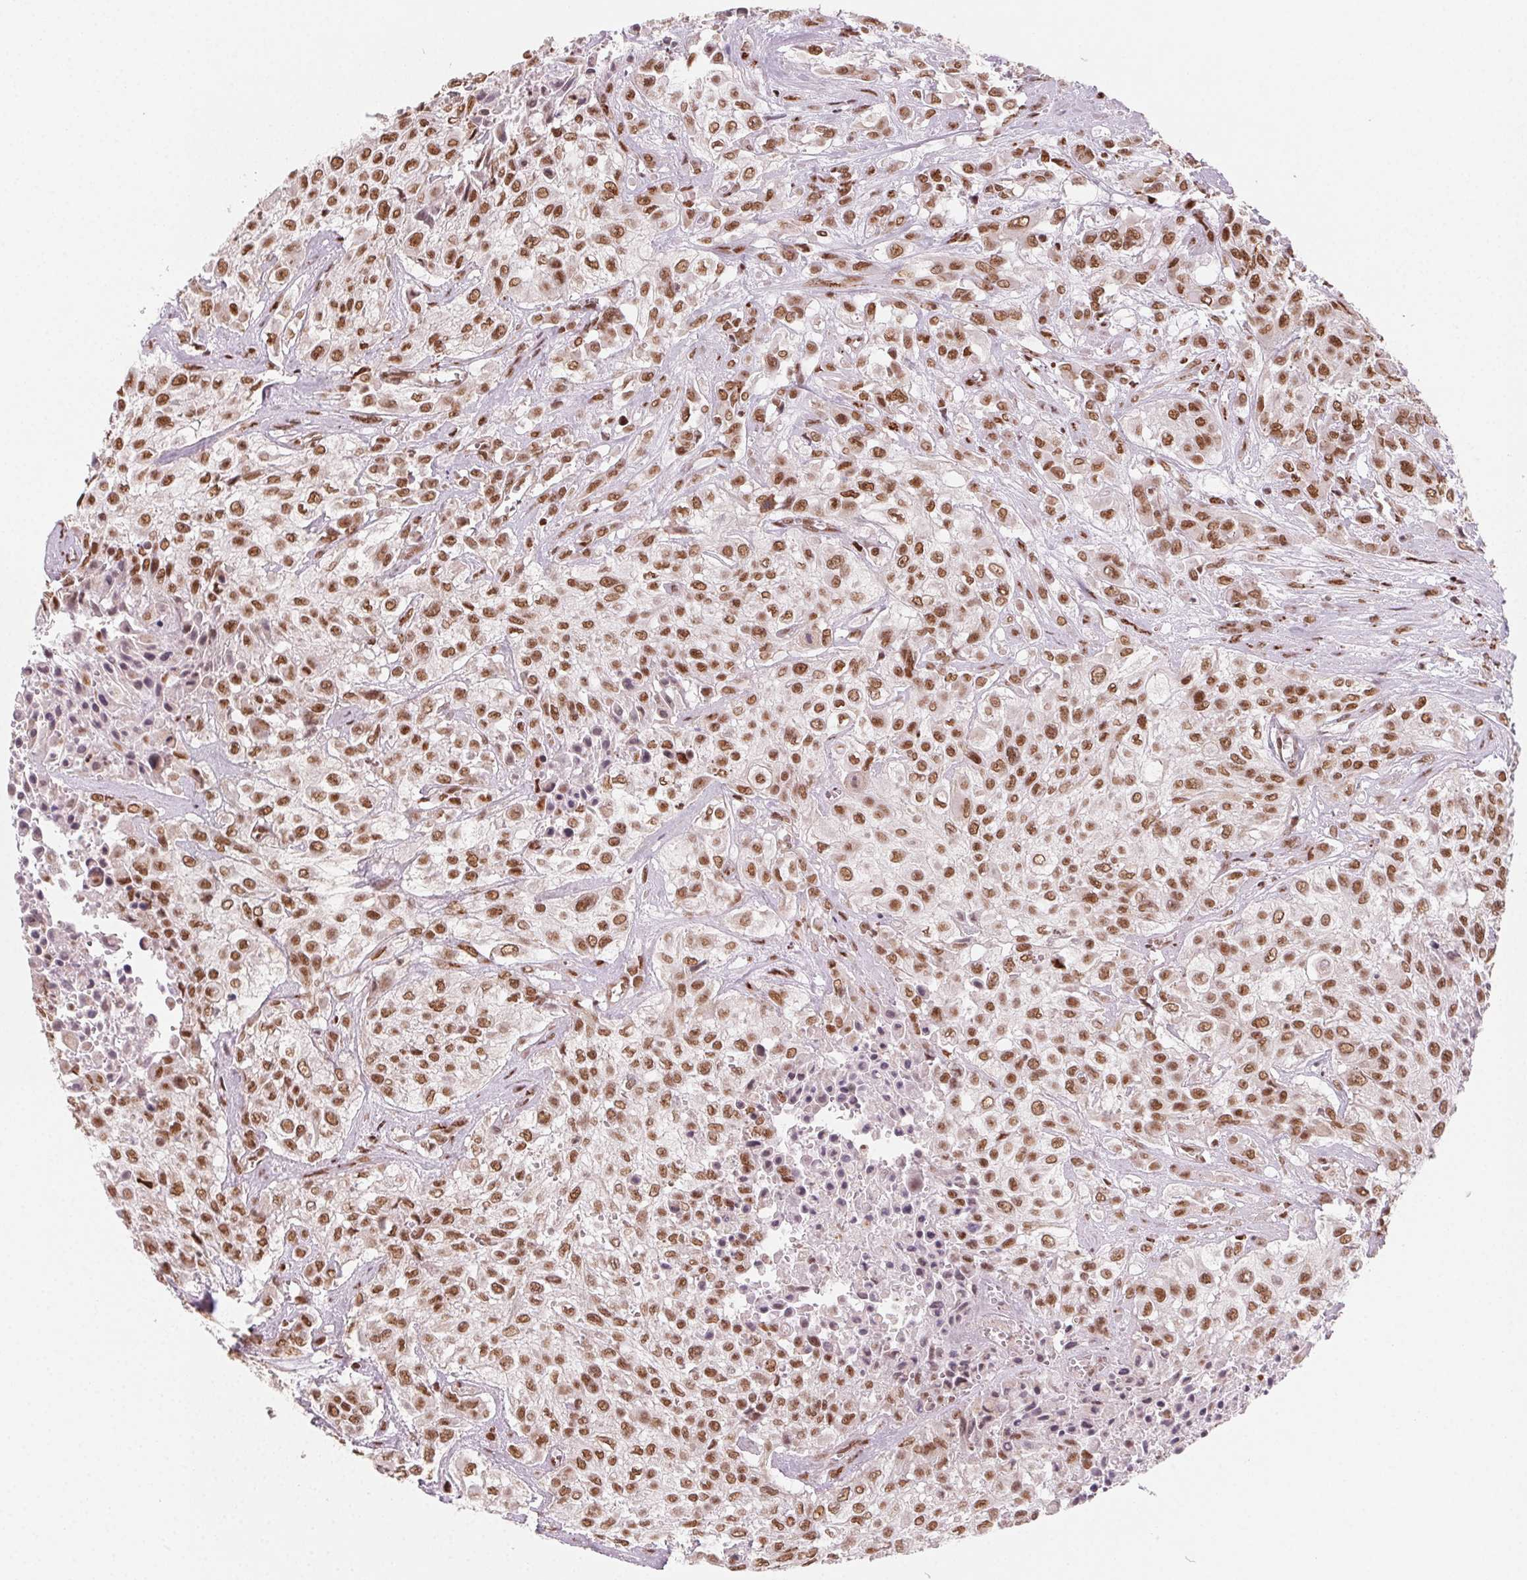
{"staining": {"intensity": "strong", "quantity": ">75%", "location": "nuclear"}, "tissue": "urothelial cancer", "cell_type": "Tumor cells", "image_type": "cancer", "snomed": [{"axis": "morphology", "description": "Urothelial carcinoma, High grade"}, {"axis": "topography", "description": "Urinary bladder"}], "caption": "This is a histology image of IHC staining of urothelial cancer, which shows strong positivity in the nuclear of tumor cells.", "gene": "TOPORS", "patient": {"sex": "male", "age": 57}}